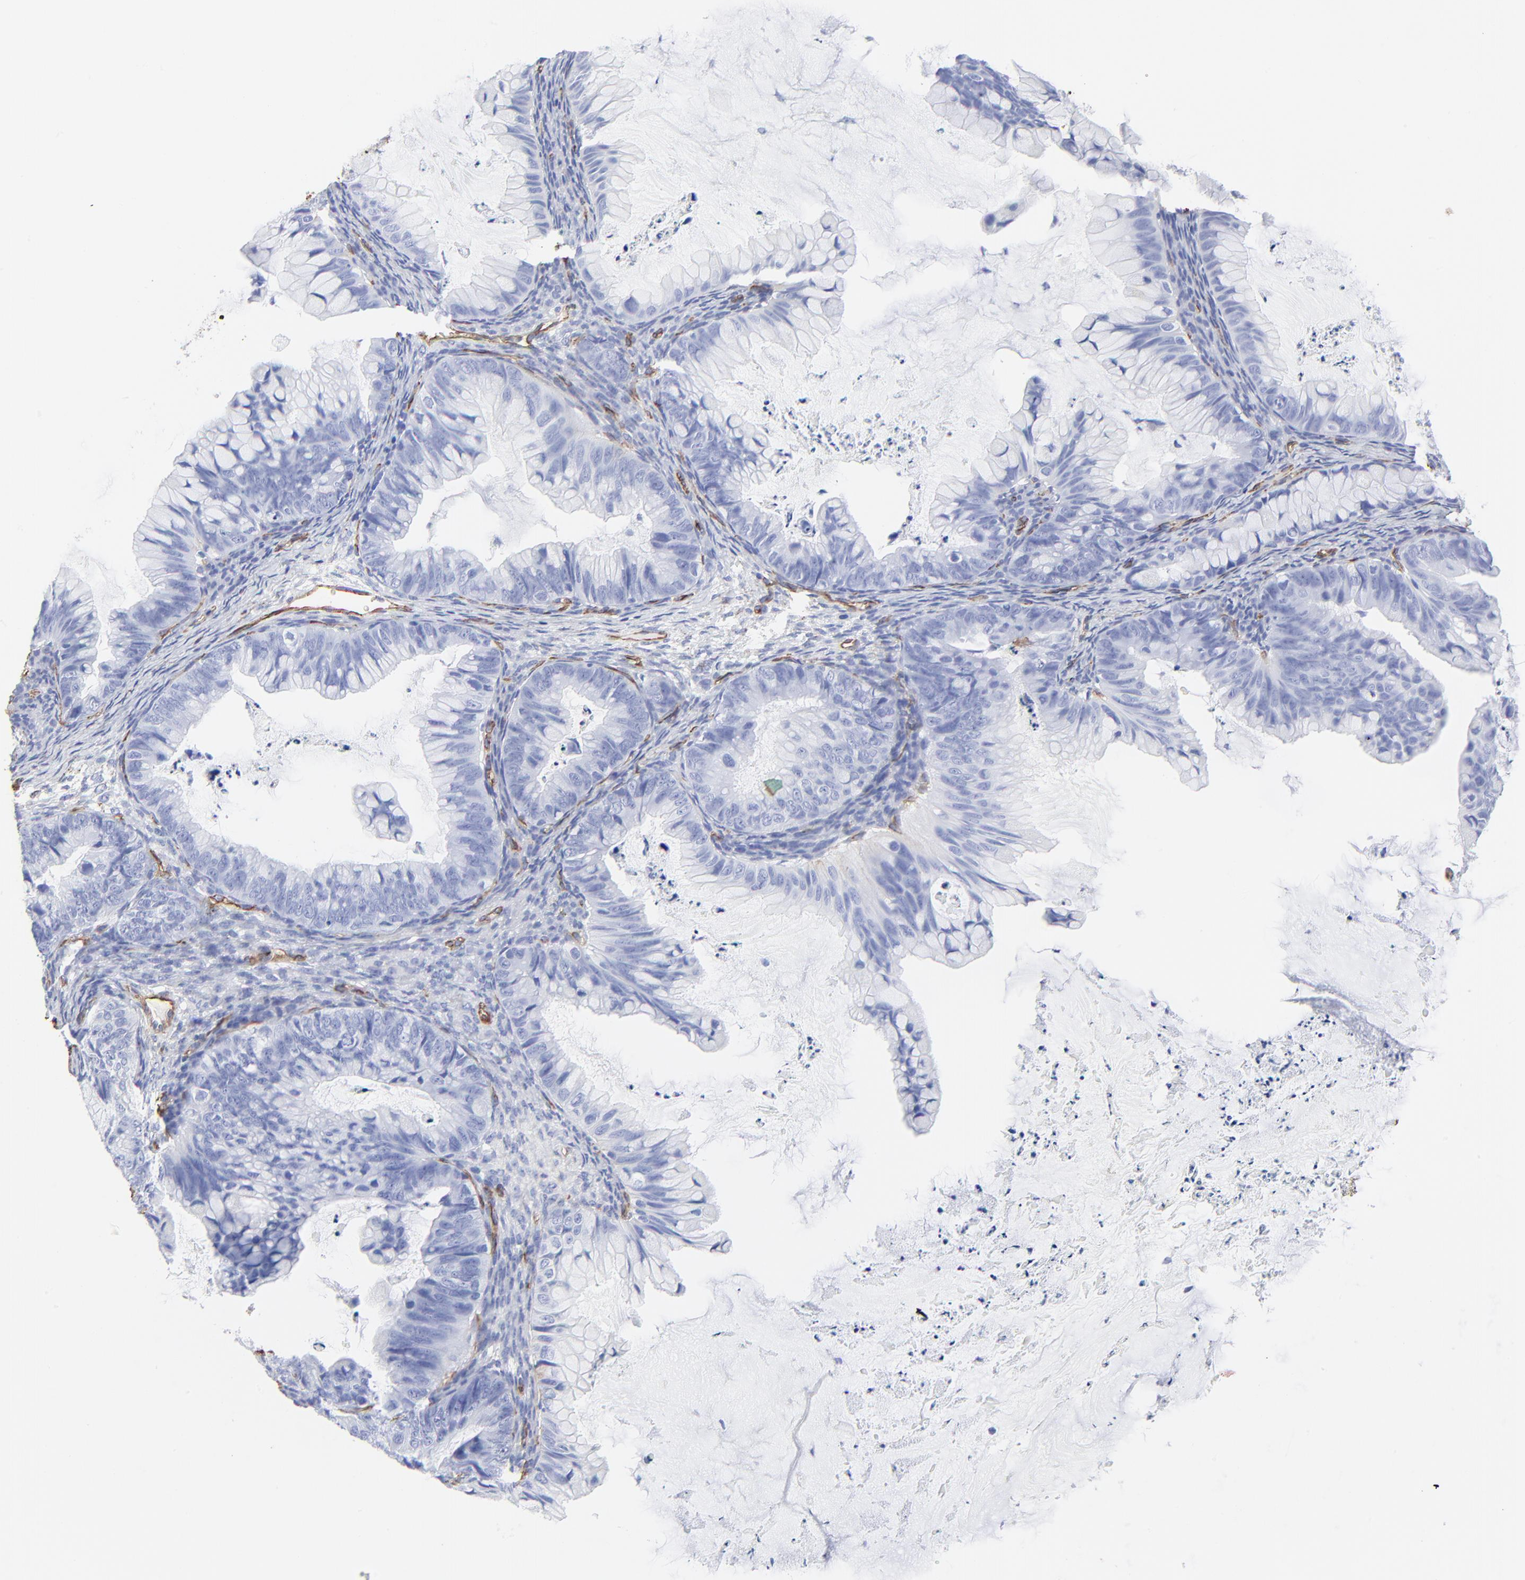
{"staining": {"intensity": "negative", "quantity": "none", "location": "none"}, "tissue": "ovarian cancer", "cell_type": "Tumor cells", "image_type": "cancer", "snomed": [{"axis": "morphology", "description": "Cystadenocarcinoma, mucinous, NOS"}, {"axis": "topography", "description": "Ovary"}], "caption": "Immunohistochemistry (IHC) micrograph of neoplastic tissue: human ovarian cancer (mucinous cystadenocarcinoma) stained with DAB demonstrates no significant protein expression in tumor cells.", "gene": "CAV1", "patient": {"sex": "female", "age": 36}}